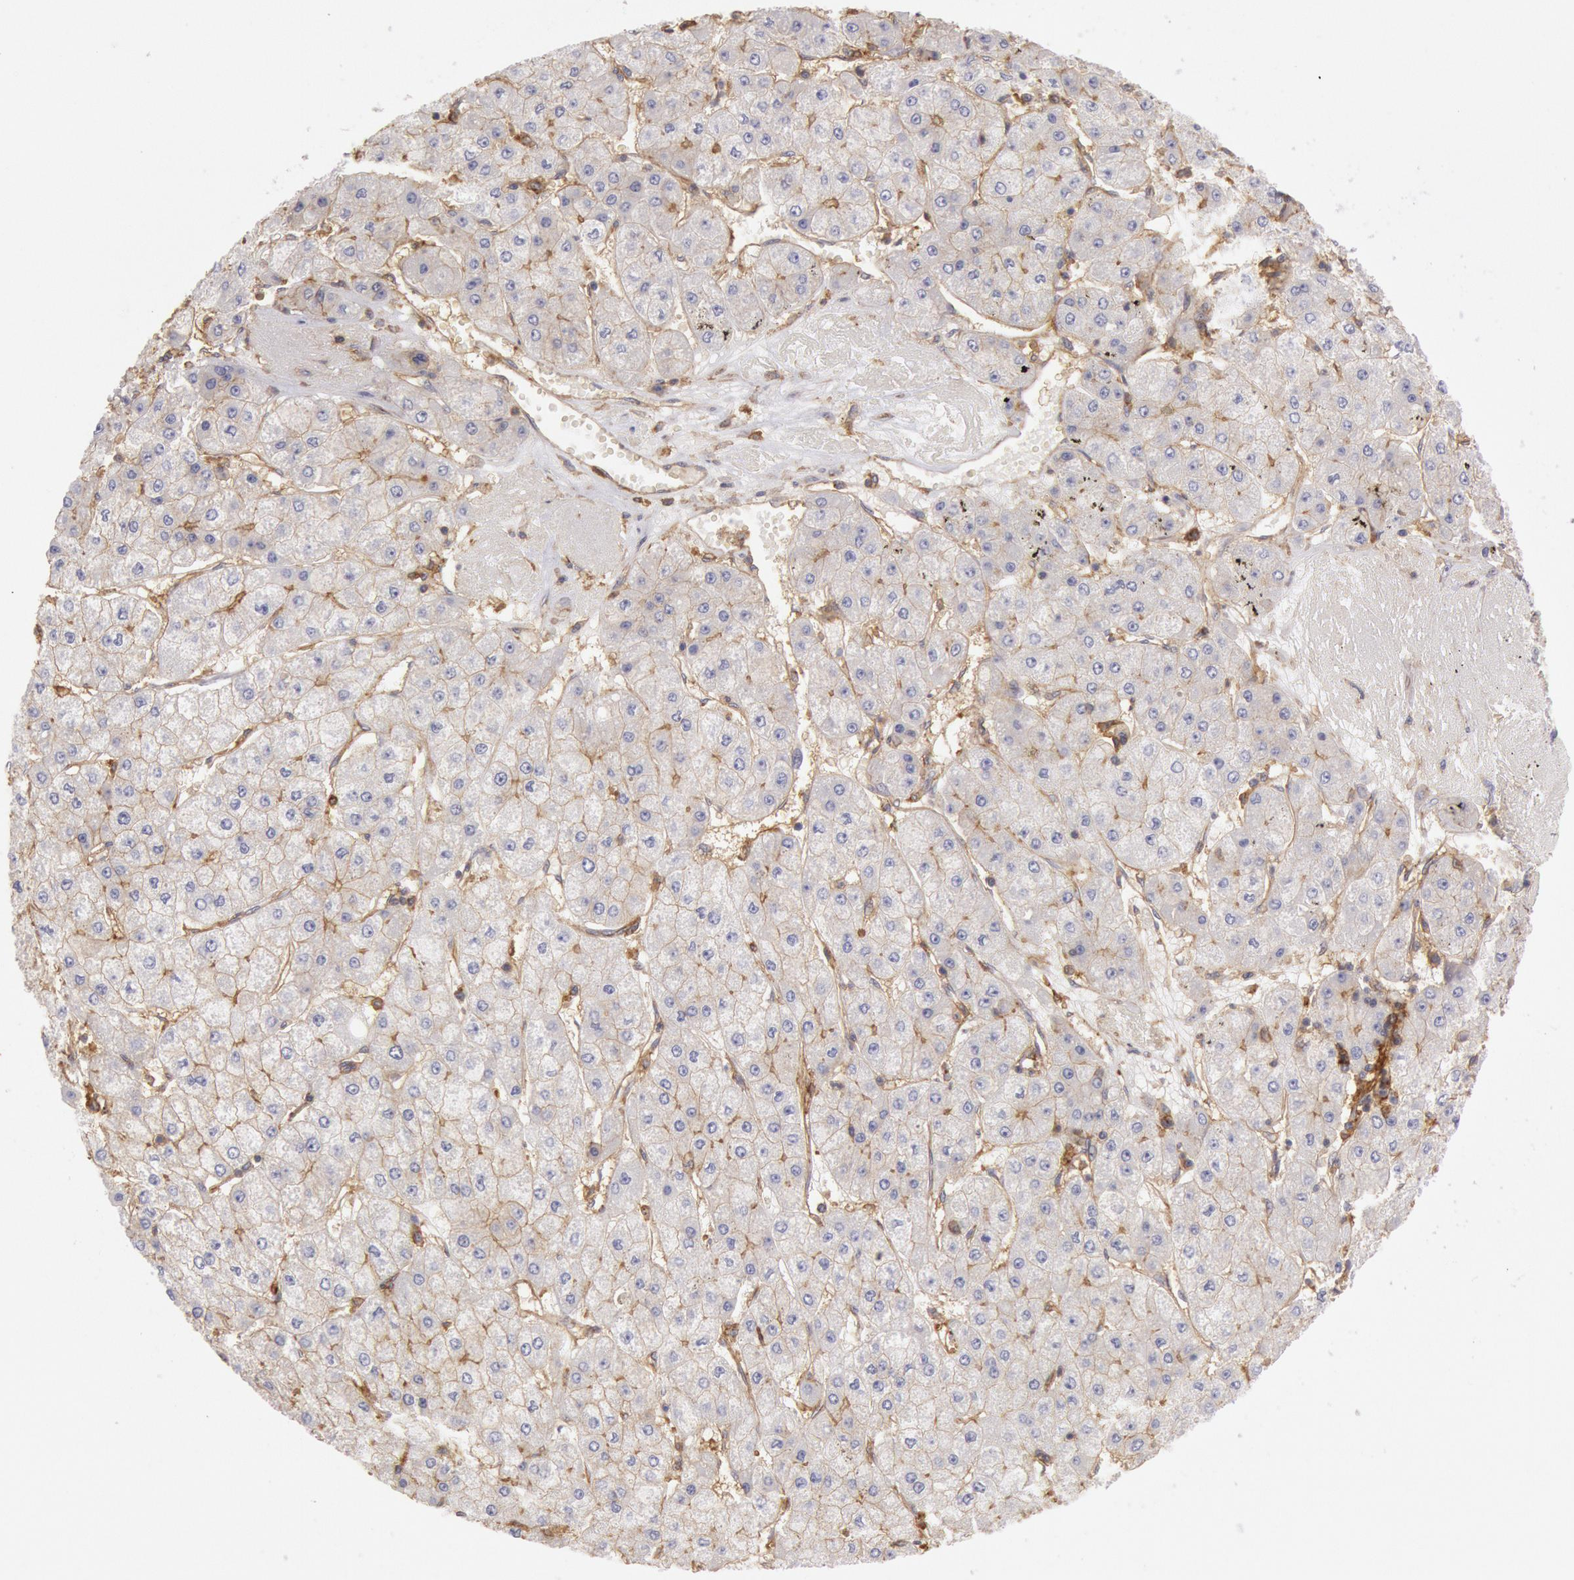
{"staining": {"intensity": "weak", "quantity": "25%-75%", "location": "cytoplasmic/membranous"}, "tissue": "liver cancer", "cell_type": "Tumor cells", "image_type": "cancer", "snomed": [{"axis": "morphology", "description": "Carcinoma, Hepatocellular, NOS"}, {"axis": "topography", "description": "Liver"}], "caption": "This photomicrograph exhibits IHC staining of human liver hepatocellular carcinoma, with low weak cytoplasmic/membranous staining in approximately 25%-75% of tumor cells.", "gene": "SNAP23", "patient": {"sex": "female", "age": 52}}